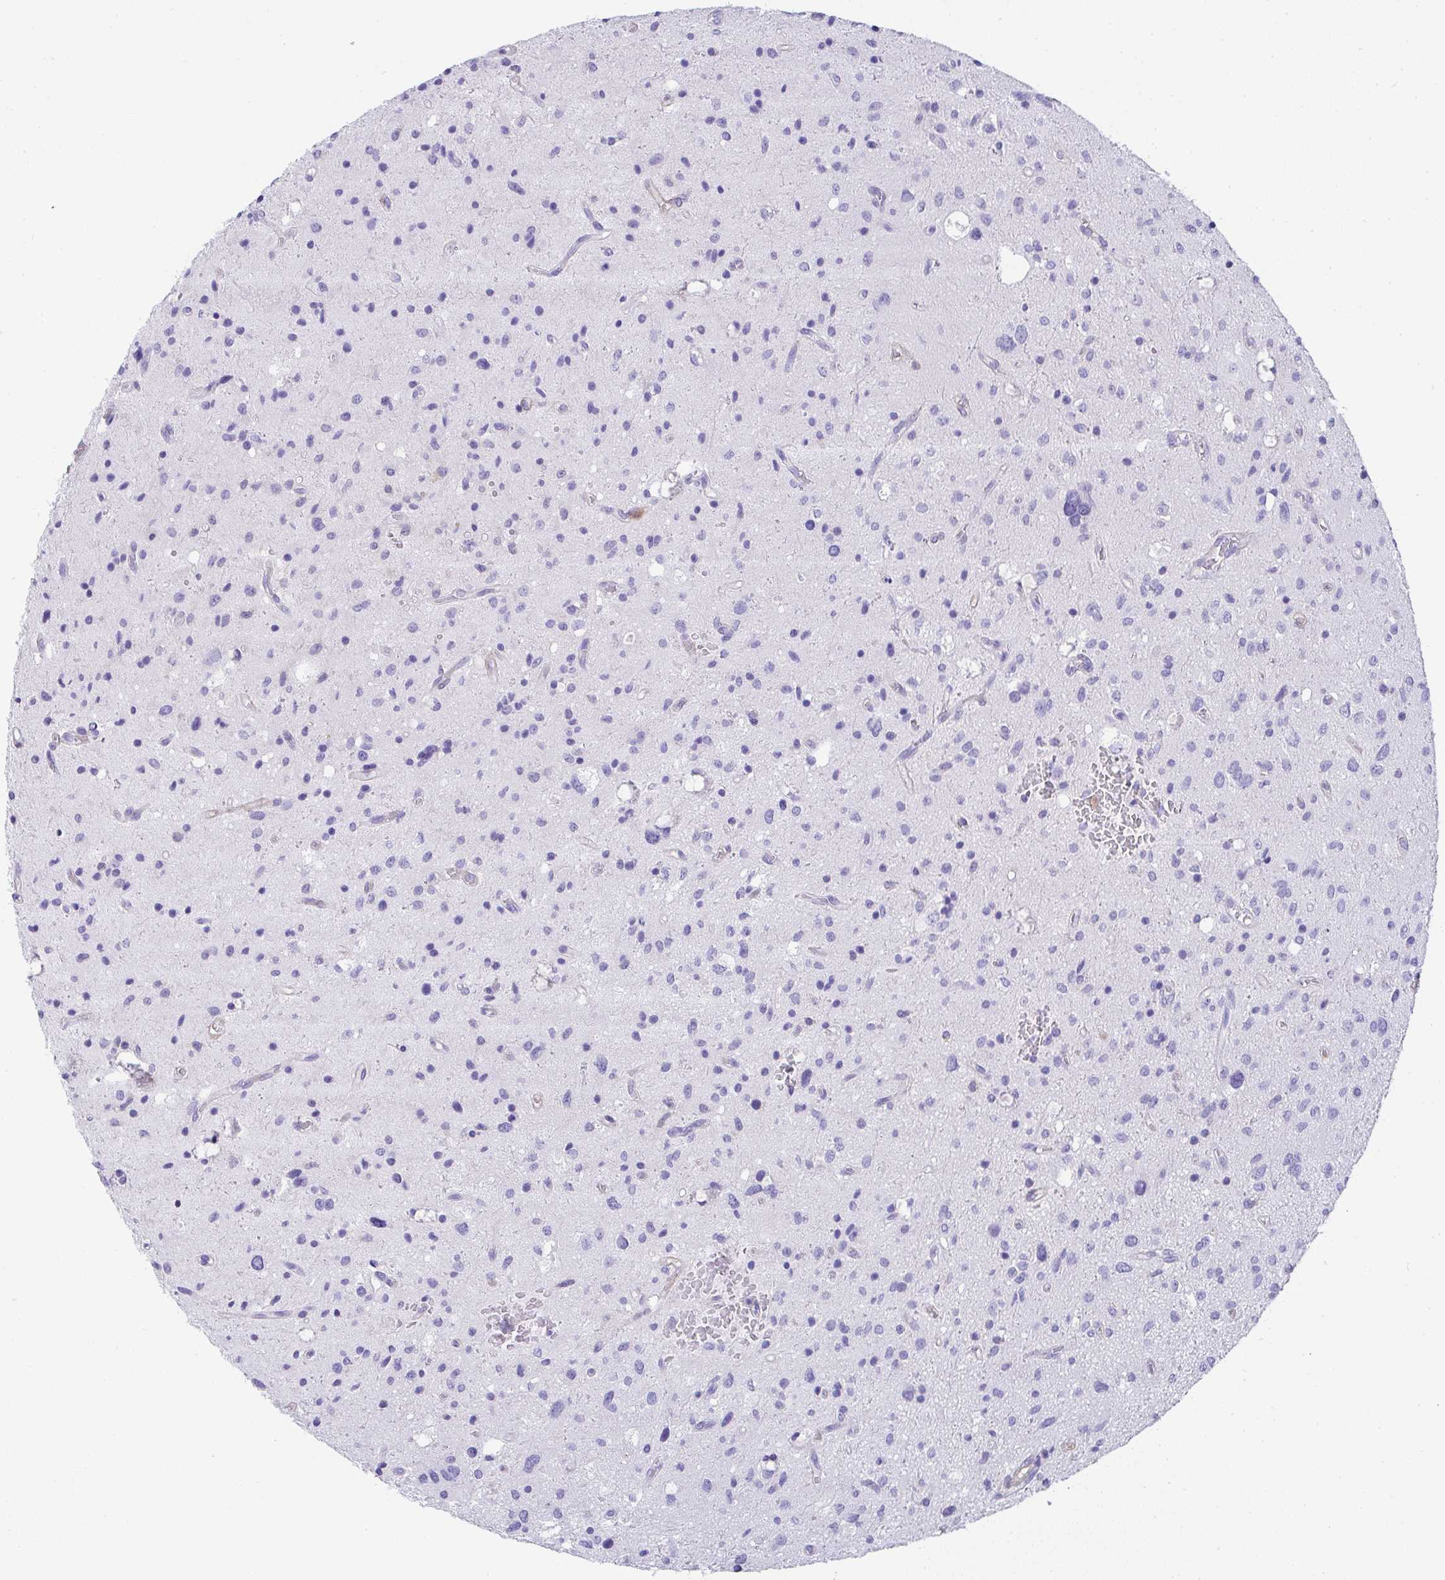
{"staining": {"intensity": "negative", "quantity": "none", "location": "none"}, "tissue": "glioma", "cell_type": "Tumor cells", "image_type": "cancer", "snomed": [{"axis": "morphology", "description": "Glioma, malignant, Low grade"}, {"axis": "topography", "description": "Brain"}], "caption": "DAB (3,3'-diaminobenzidine) immunohistochemical staining of glioma displays no significant staining in tumor cells.", "gene": "TNFAIP8", "patient": {"sex": "female", "age": 58}}